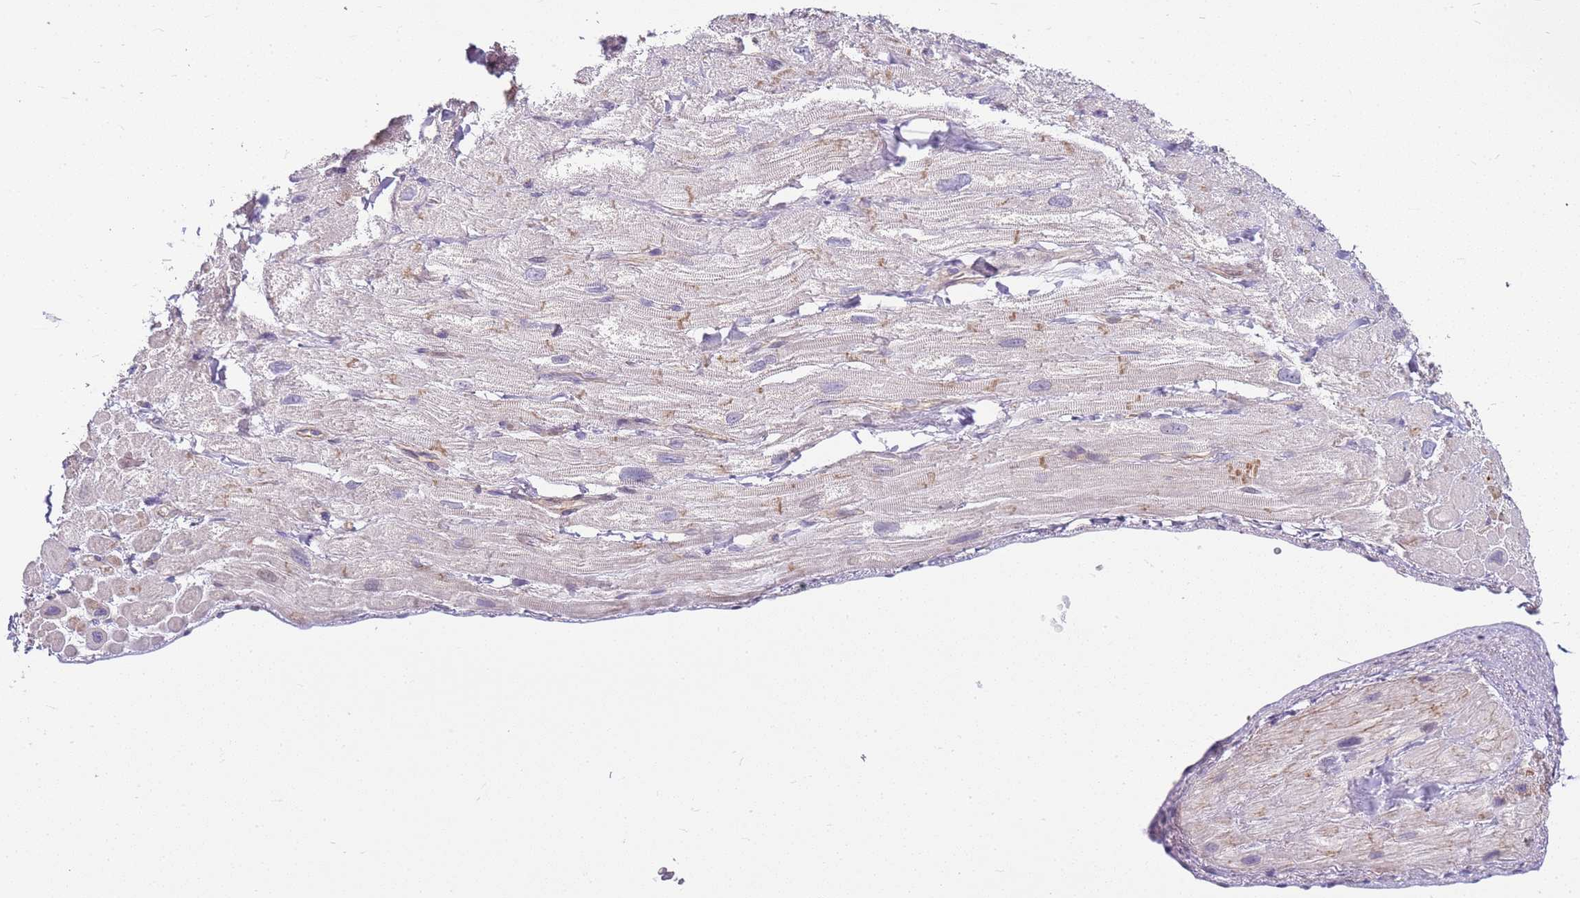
{"staining": {"intensity": "negative", "quantity": "none", "location": "none"}, "tissue": "heart muscle", "cell_type": "Cardiomyocytes", "image_type": "normal", "snomed": [{"axis": "morphology", "description": "Normal tissue, NOS"}, {"axis": "topography", "description": "Heart"}], "caption": "IHC micrograph of normal human heart muscle stained for a protein (brown), which shows no positivity in cardiomyocytes.", "gene": "CLBA1", "patient": {"sex": "male", "age": 65}}